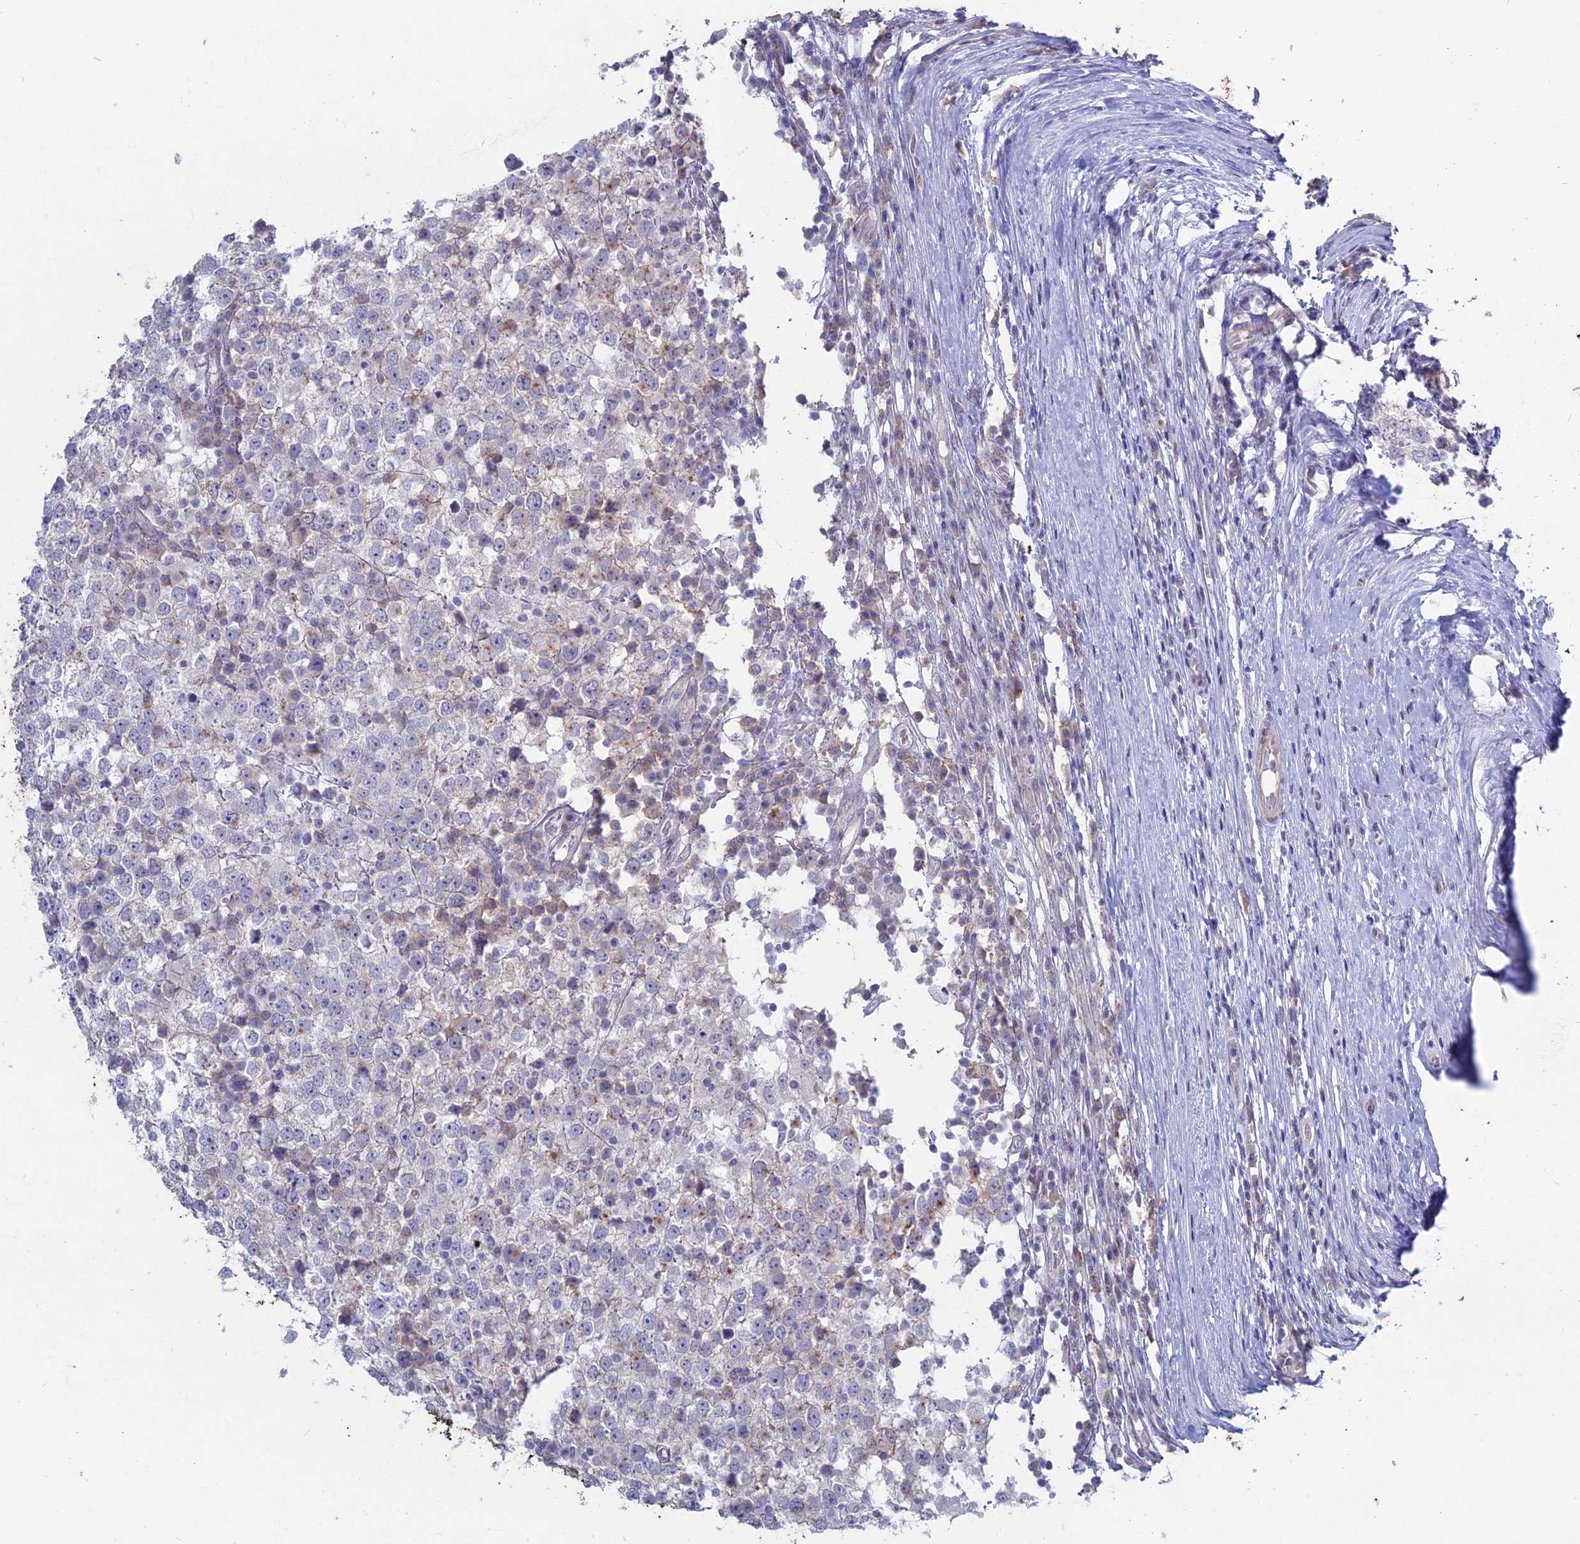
{"staining": {"intensity": "negative", "quantity": "none", "location": "none"}, "tissue": "testis cancer", "cell_type": "Tumor cells", "image_type": "cancer", "snomed": [{"axis": "morphology", "description": "Seminoma, NOS"}, {"axis": "topography", "description": "Testis"}], "caption": "Seminoma (testis) was stained to show a protein in brown. There is no significant staining in tumor cells. Nuclei are stained in blue.", "gene": "MYO5B", "patient": {"sex": "male", "age": 65}}